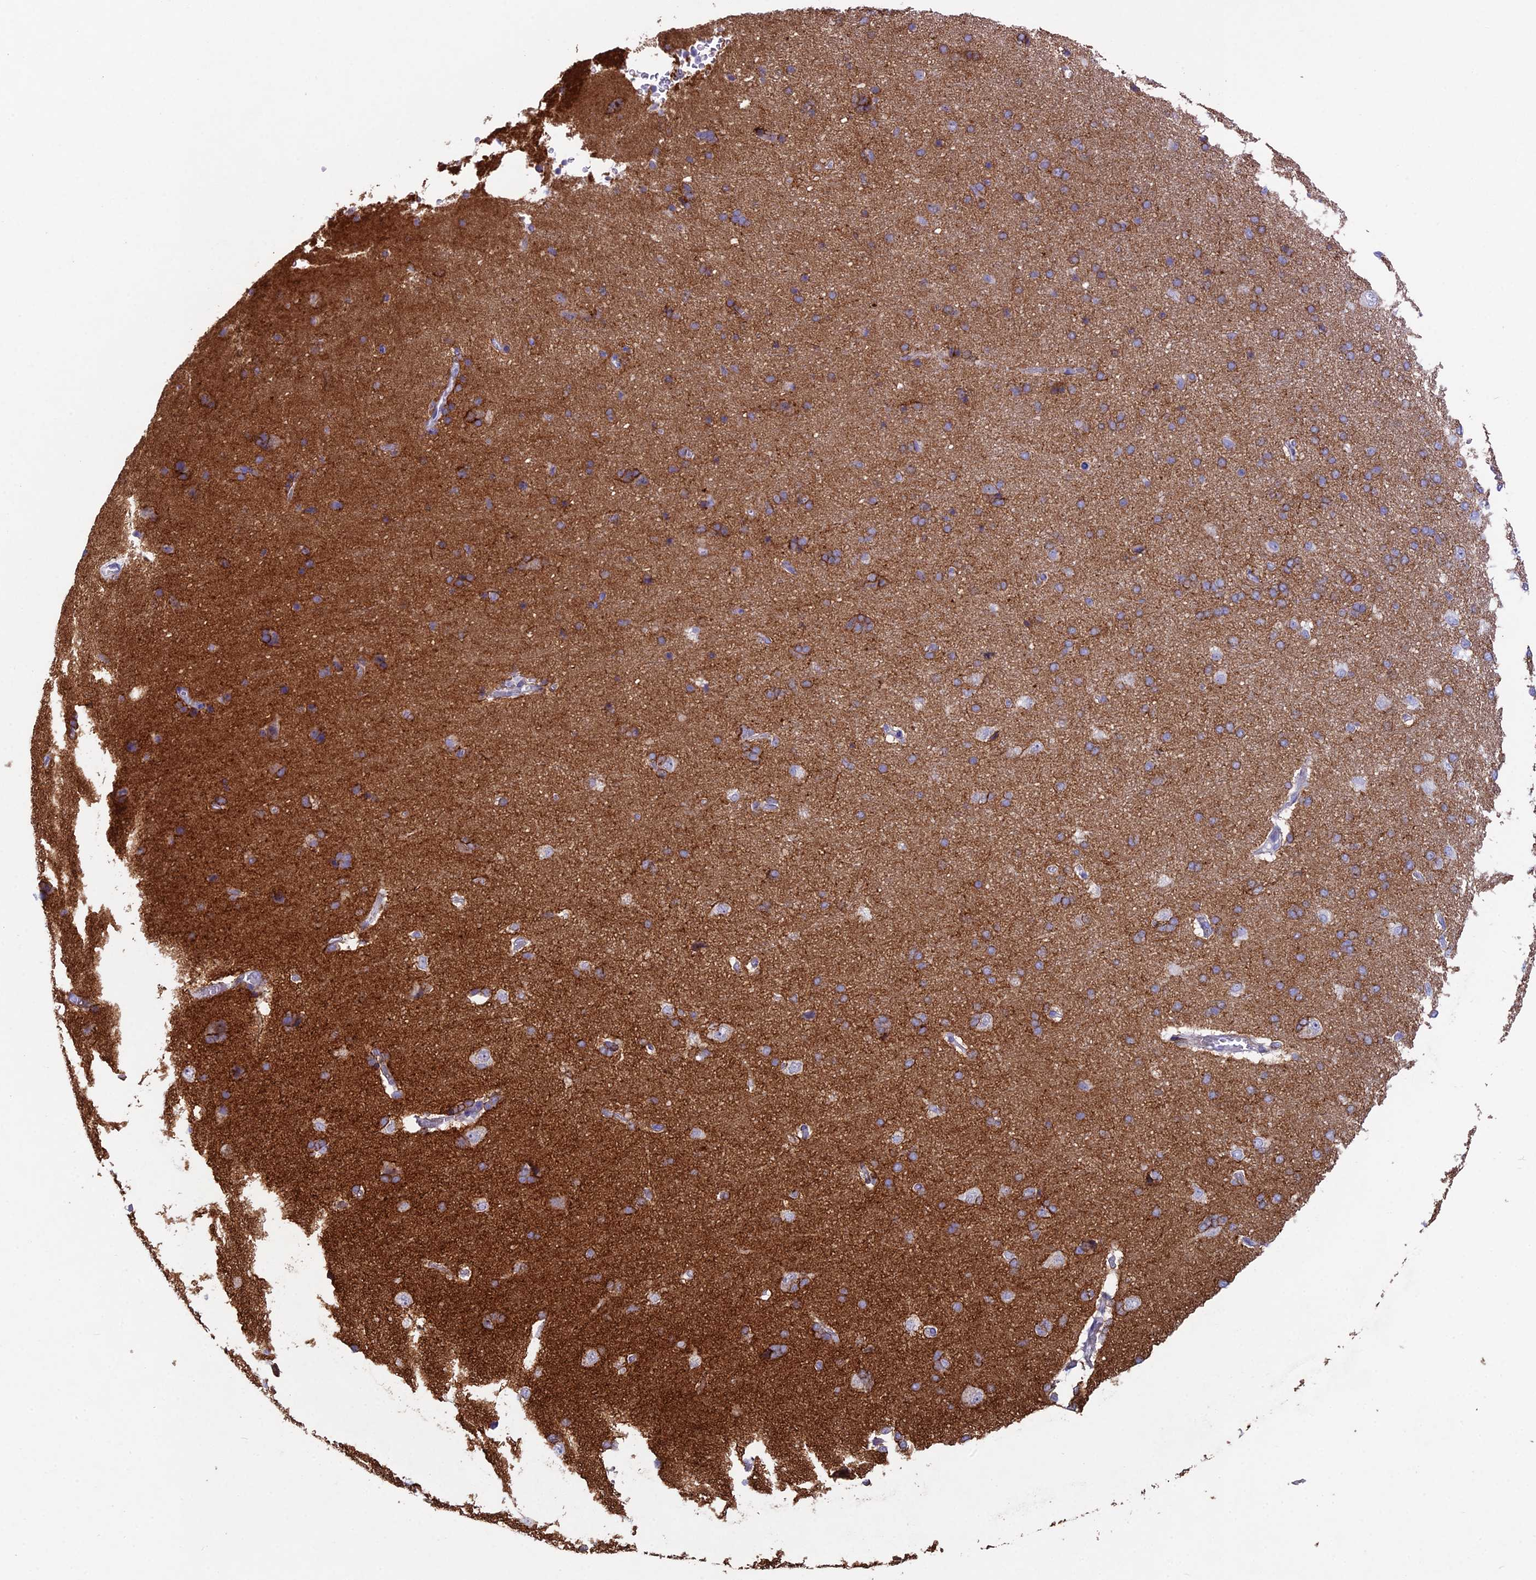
{"staining": {"intensity": "negative", "quantity": "none", "location": "none"}, "tissue": "cerebral cortex", "cell_type": "Endothelial cells", "image_type": "normal", "snomed": [{"axis": "morphology", "description": "Normal tissue, NOS"}, {"axis": "topography", "description": "Cerebral cortex"}], "caption": "This is an immunohistochemistry image of normal cerebral cortex. There is no expression in endothelial cells.", "gene": "NCAM1", "patient": {"sex": "male", "age": 62}}